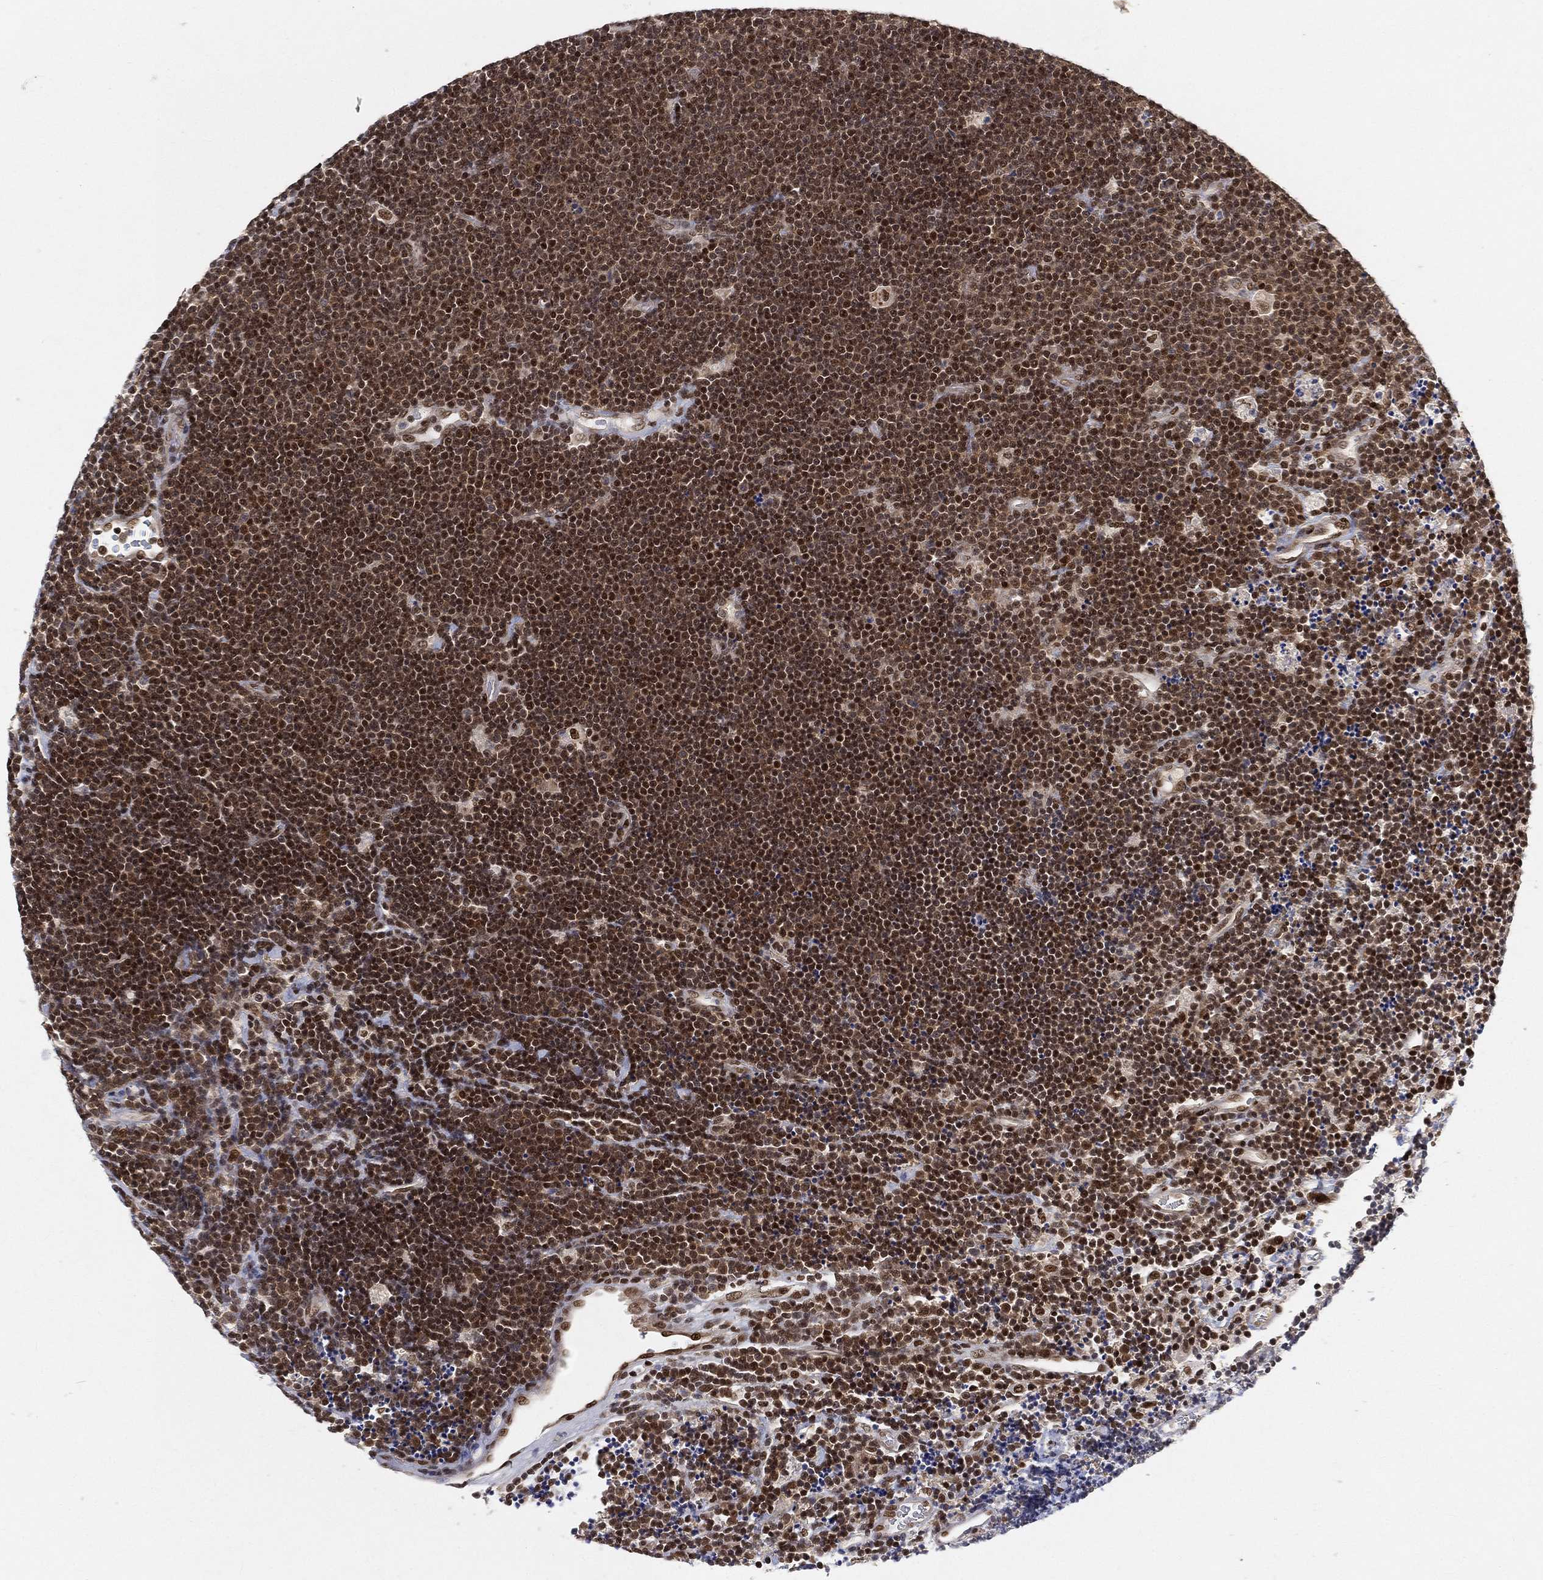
{"staining": {"intensity": "moderate", "quantity": ">75%", "location": "nuclear"}, "tissue": "lymphoma", "cell_type": "Tumor cells", "image_type": "cancer", "snomed": [{"axis": "morphology", "description": "Malignant lymphoma, non-Hodgkin's type, Low grade"}, {"axis": "topography", "description": "Brain"}], "caption": "Moderate nuclear expression is present in approximately >75% of tumor cells in malignant lymphoma, non-Hodgkin's type (low-grade). (IHC, brightfield microscopy, high magnification).", "gene": "CRTC3", "patient": {"sex": "female", "age": 66}}